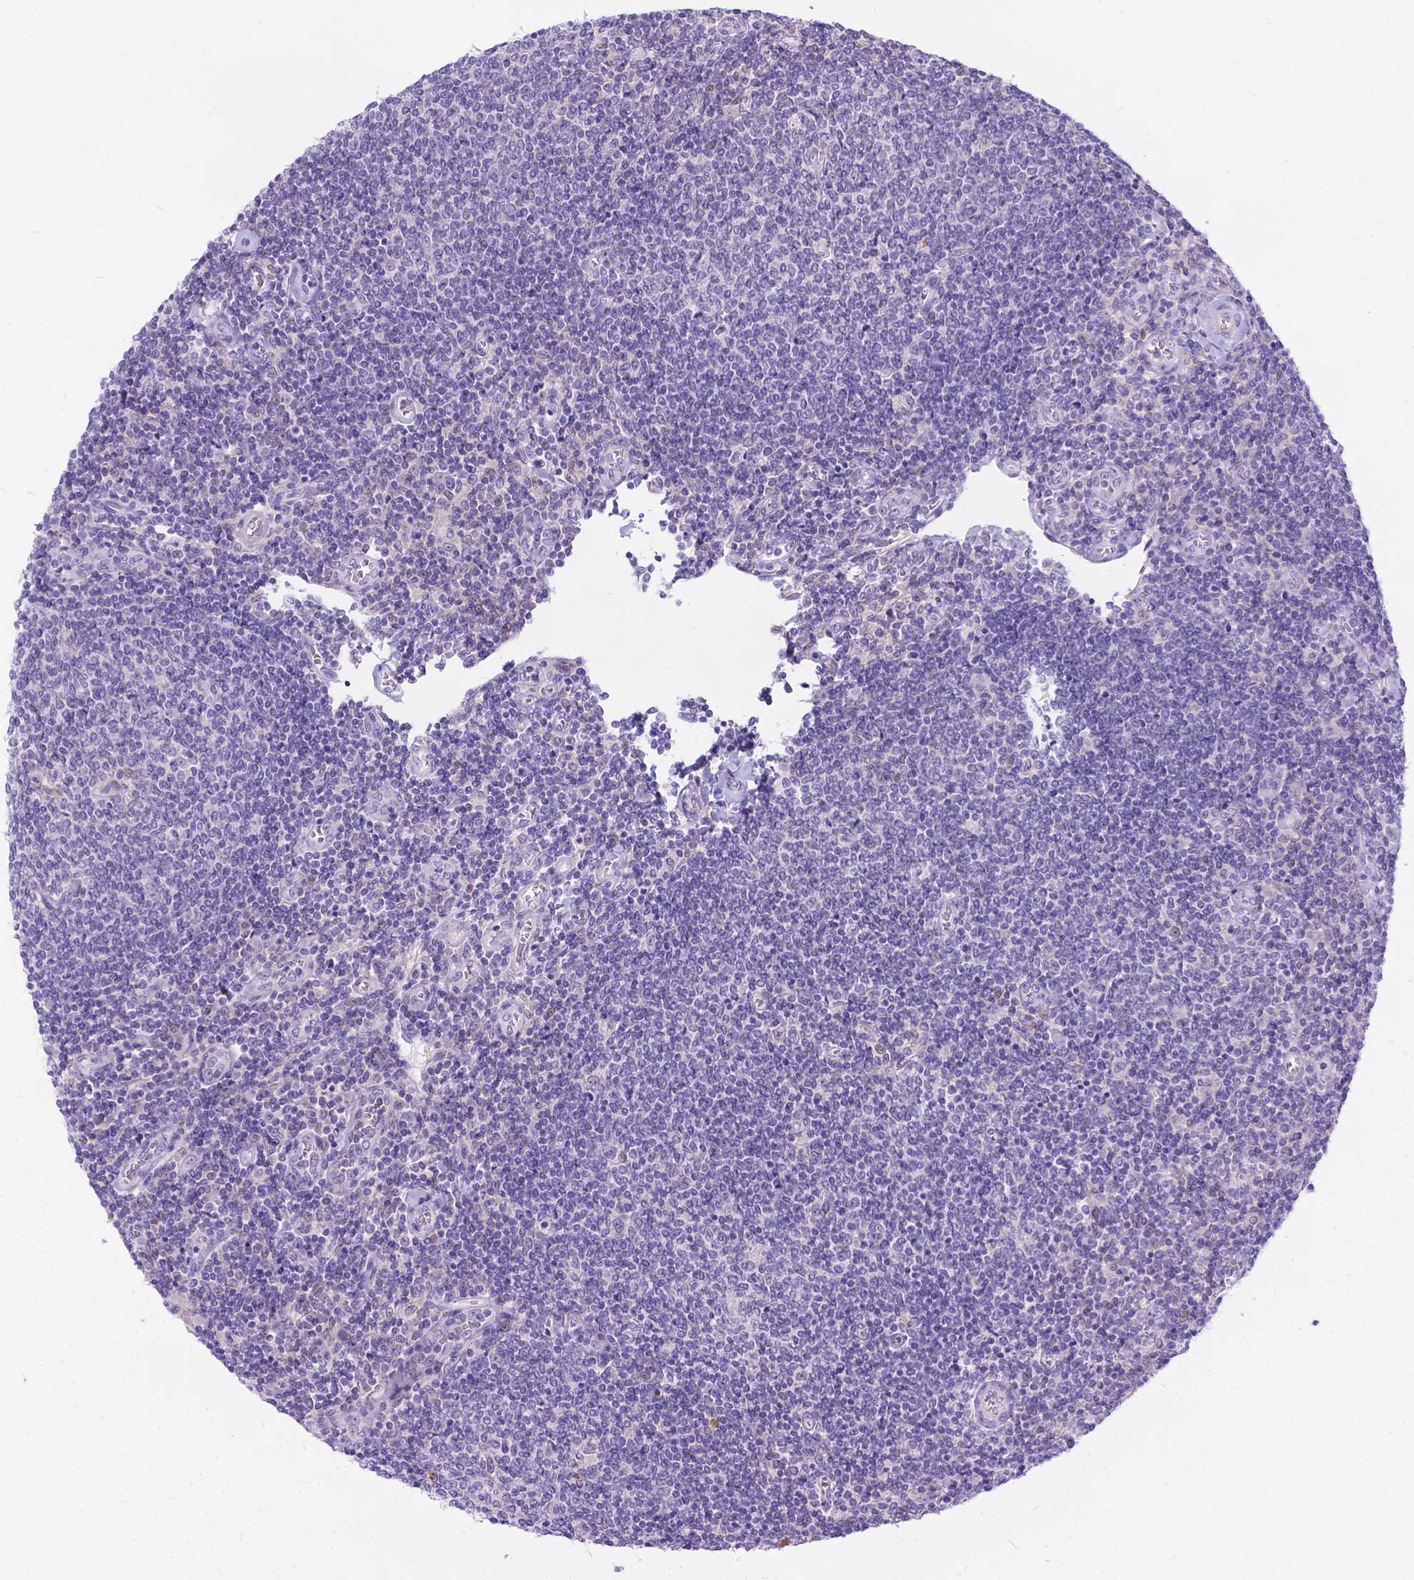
{"staining": {"intensity": "negative", "quantity": "none", "location": "none"}, "tissue": "lymphoma", "cell_type": "Tumor cells", "image_type": "cancer", "snomed": [{"axis": "morphology", "description": "Malignant lymphoma, non-Hodgkin's type, Low grade"}, {"axis": "topography", "description": "Lymph node"}], "caption": "This is an immunohistochemistry micrograph of low-grade malignant lymphoma, non-Hodgkin's type. There is no staining in tumor cells.", "gene": "TMEM169", "patient": {"sex": "male", "age": 52}}